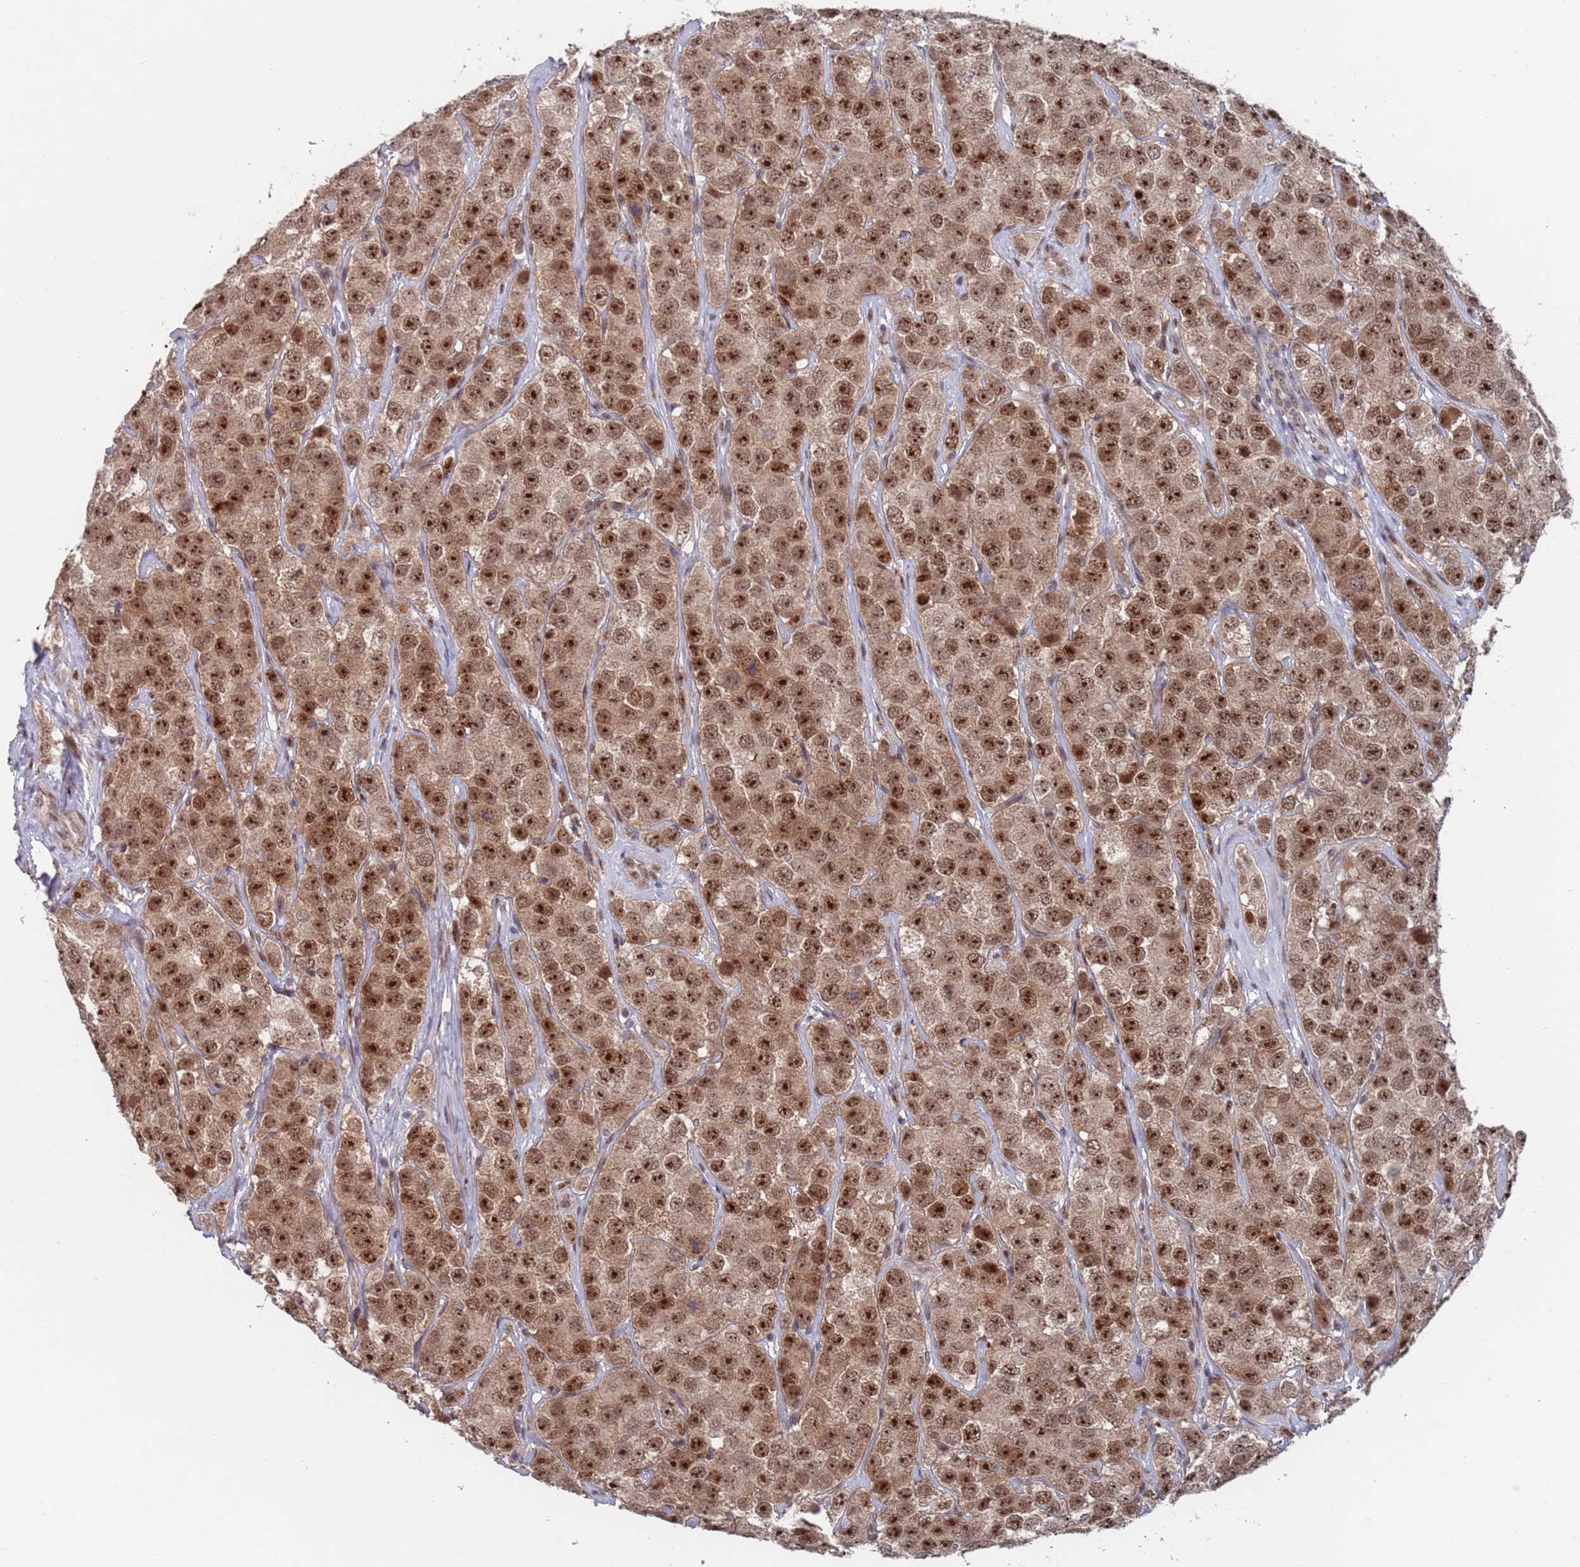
{"staining": {"intensity": "moderate", "quantity": ">75%", "location": "nuclear"}, "tissue": "testis cancer", "cell_type": "Tumor cells", "image_type": "cancer", "snomed": [{"axis": "morphology", "description": "Seminoma, NOS"}, {"axis": "topography", "description": "Testis"}], "caption": "Immunohistochemical staining of human testis seminoma exhibits medium levels of moderate nuclear protein staining in about >75% of tumor cells.", "gene": "RPP25", "patient": {"sex": "male", "age": 28}}